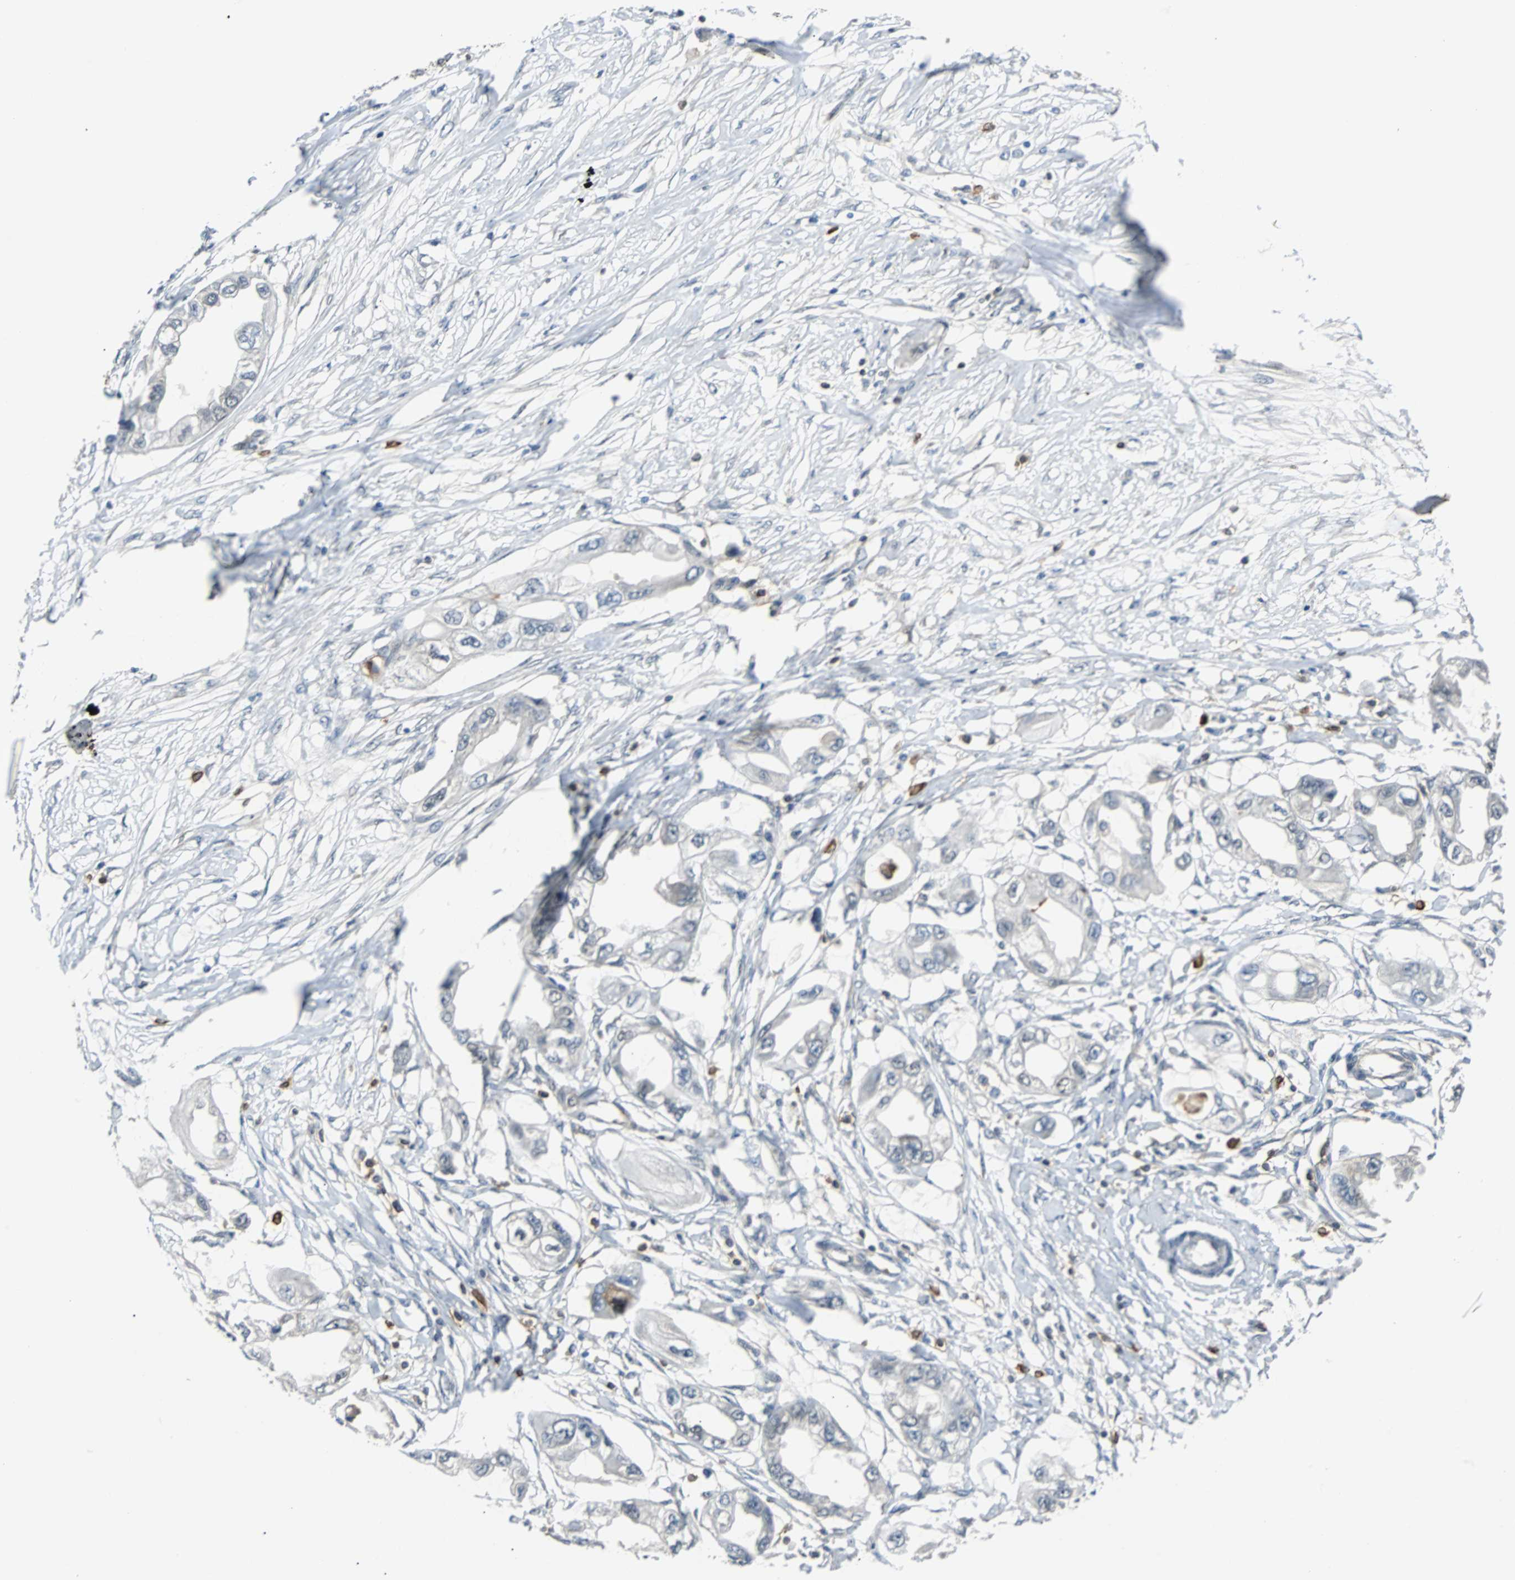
{"staining": {"intensity": "negative", "quantity": "none", "location": "none"}, "tissue": "endometrial cancer", "cell_type": "Tumor cells", "image_type": "cancer", "snomed": [{"axis": "morphology", "description": "Adenocarcinoma, NOS"}, {"axis": "topography", "description": "Endometrium"}], "caption": "Immunohistochemical staining of adenocarcinoma (endometrial) displays no significant positivity in tumor cells.", "gene": "SIRT1", "patient": {"sex": "female", "age": 67}}